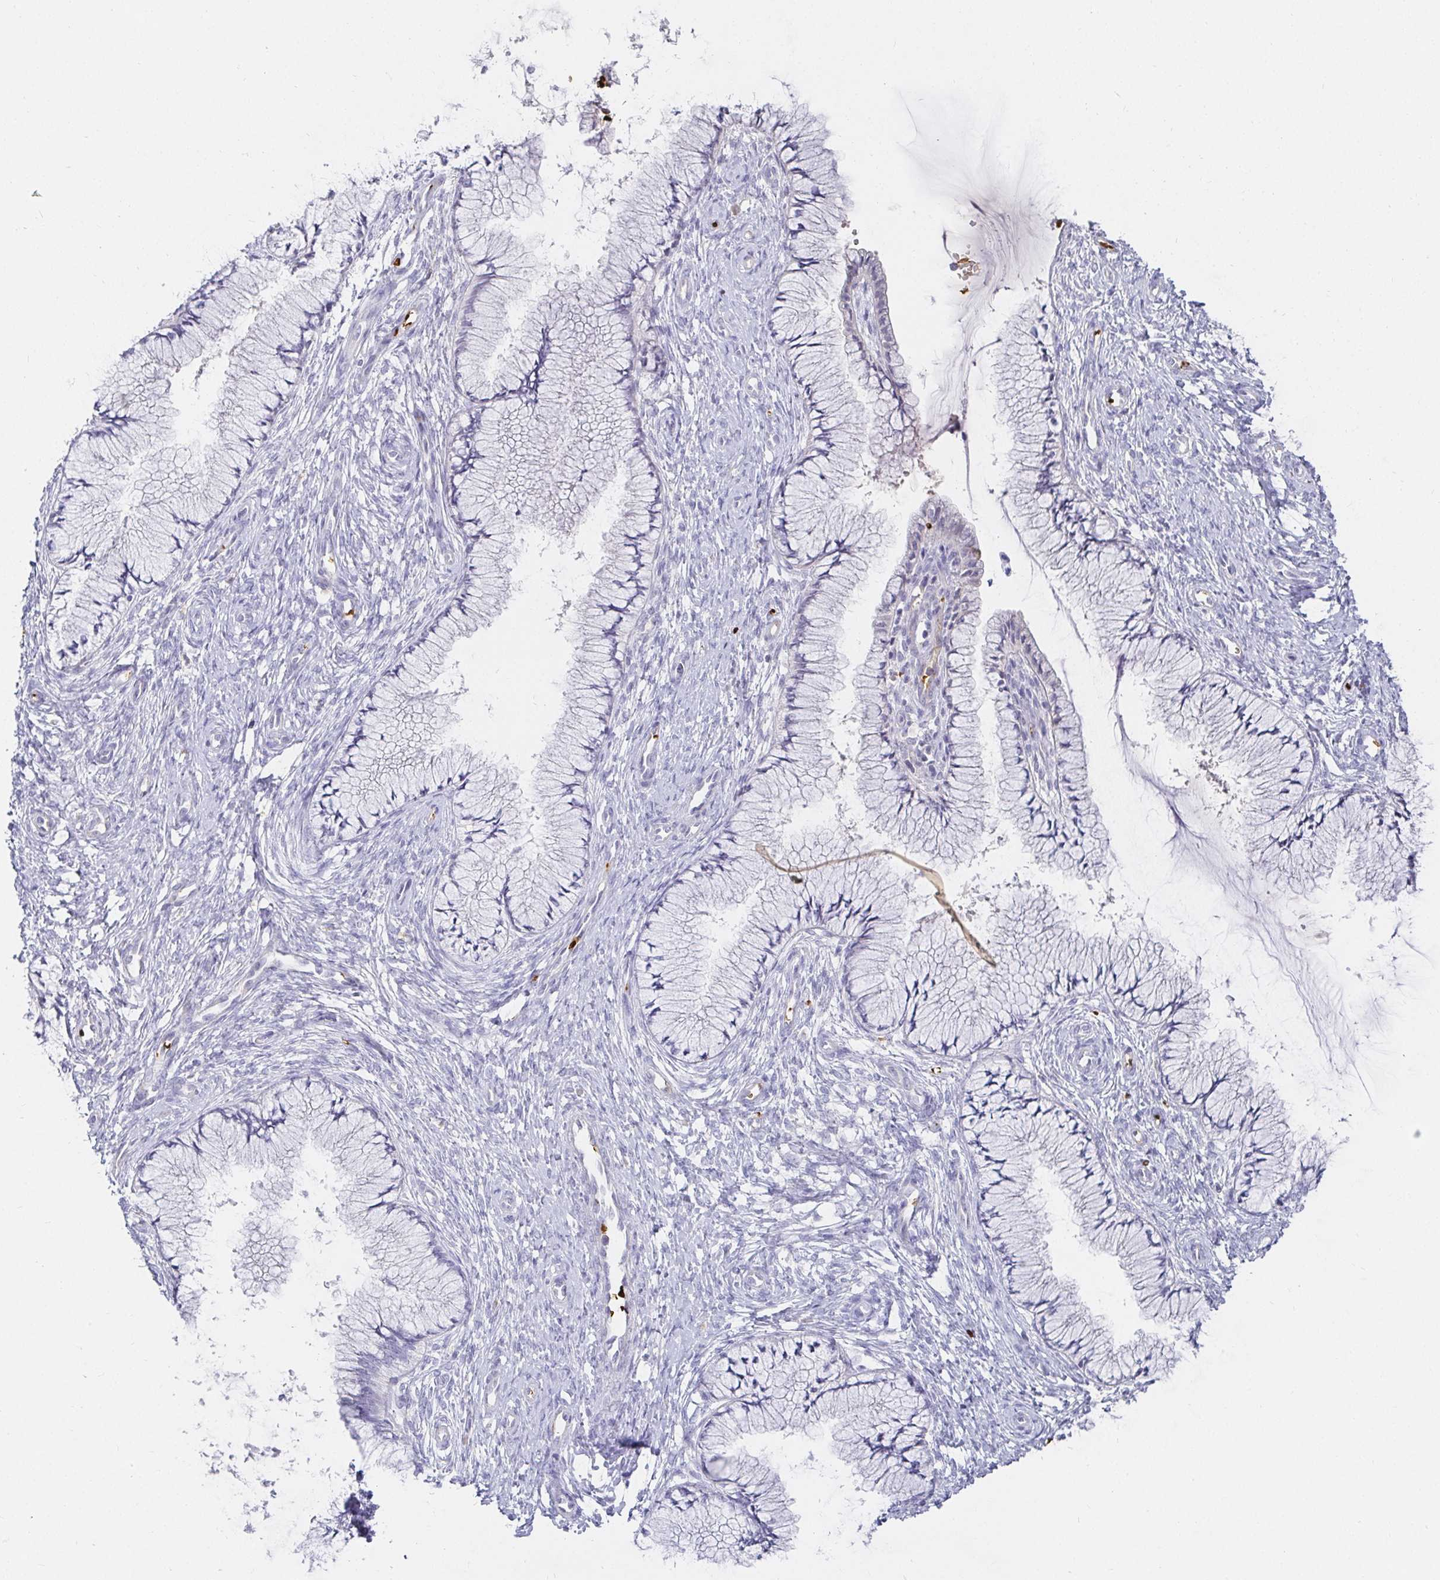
{"staining": {"intensity": "negative", "quantity": "none", "location": "none"}, "tissue": "cervix", "cell_type": "Glandular cells", "image_type": "normal", "snomed": [{"axis": "morphology", "description": "Normal tissue, NOS"}, {"axis": "topography", "description": "Cervix"}], "caption": "Immunohistochemistry photomicrograph of benign cervix stained for a protein (brown), which reveals no staining in glandular cells.", "gene": "FGF21", "patient": {"sex": "female", "age": 37}}